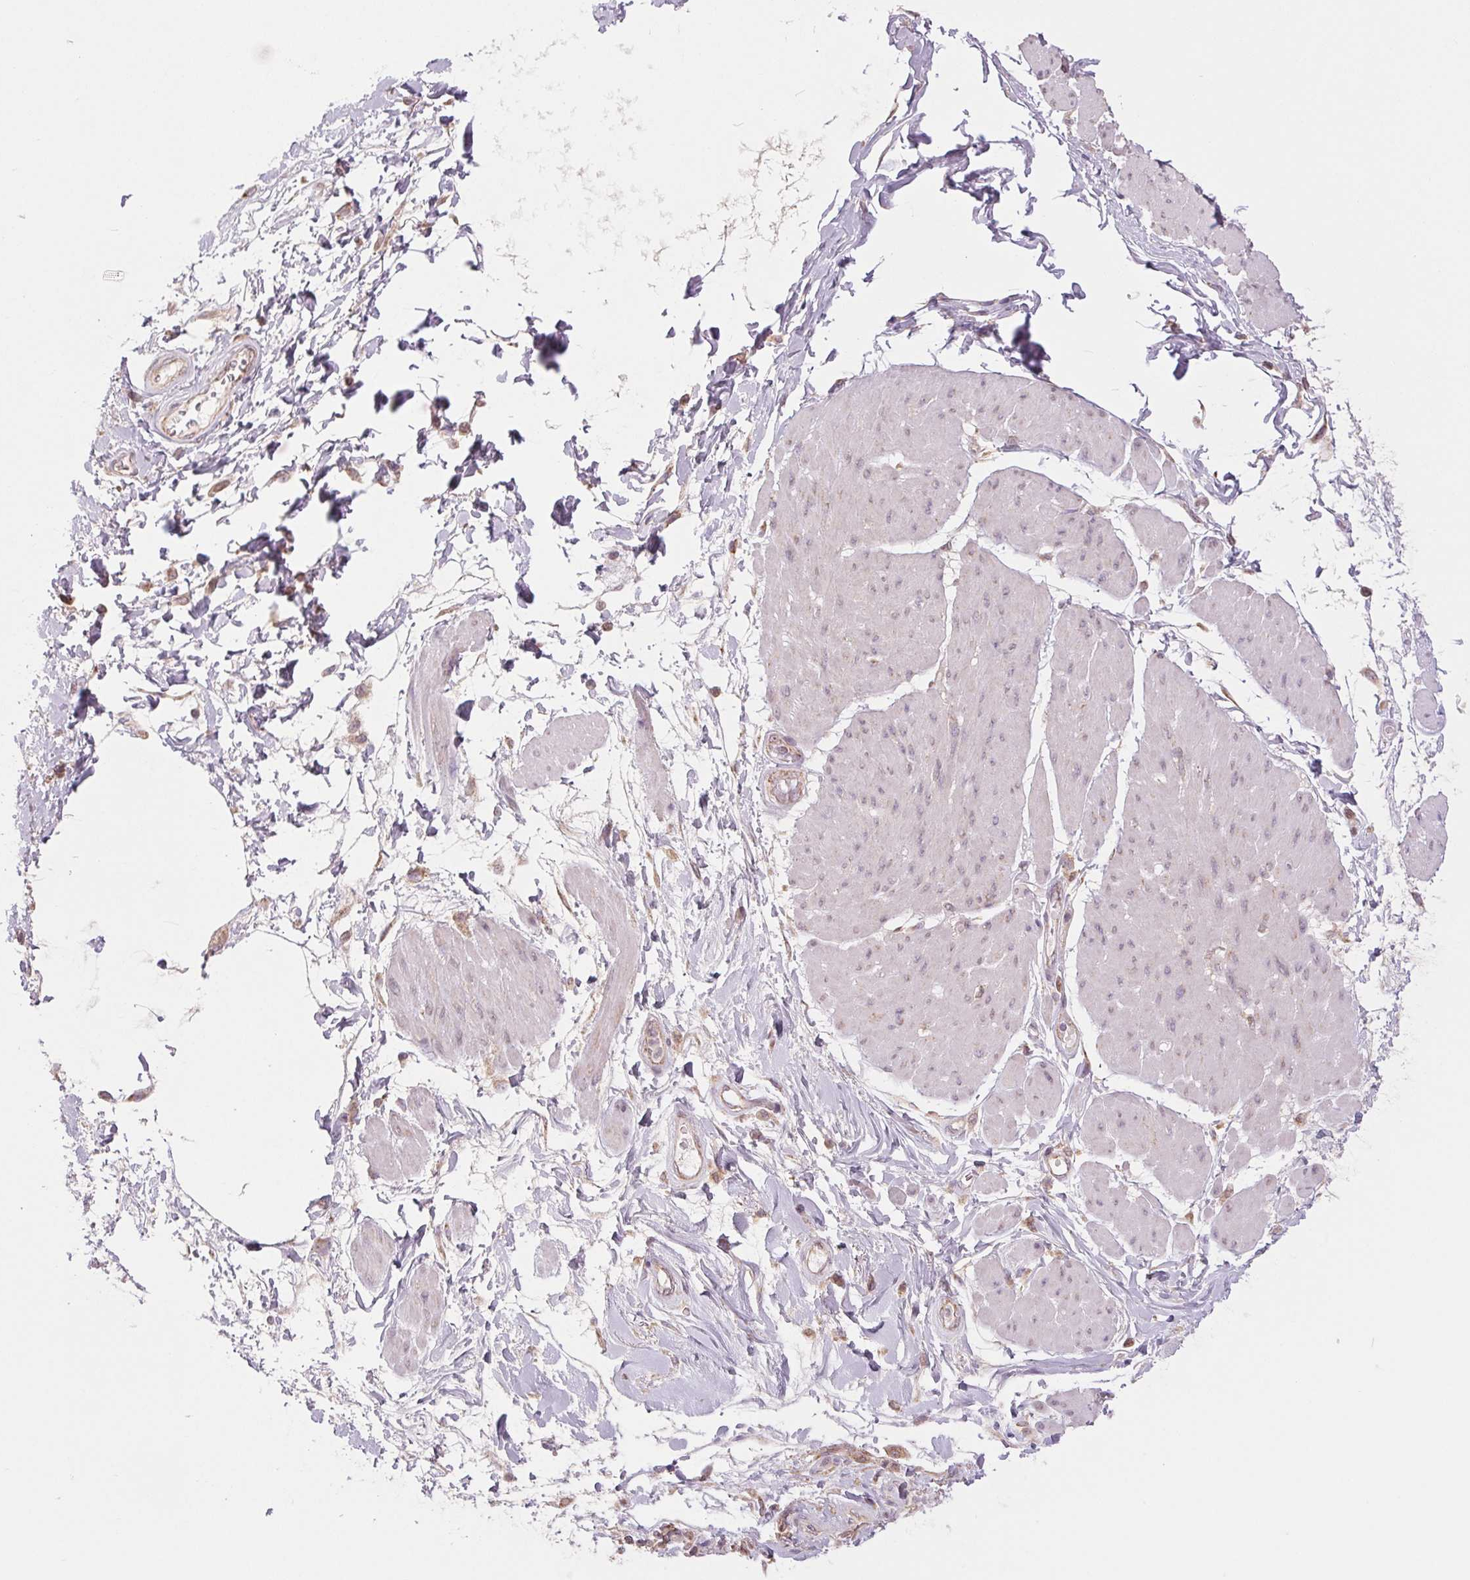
{"staining": {"intensity": "negative", "quantity": "none", "location": "none"}, "tissue": "adipose tissue", "cell_type": "Adipocytes", "image_type": "normal", "snomed": [{"axis": "morphology", "description": "Normal tissue, NOS"}, {"axis": "topography", "description": "Urinary bladder"}, {"axis": "topography", "description": "Peripheral nerve tissue"}], "caption": "This histopathology image is of benign adipose tissue stained with immunohistochemistry (IHC) to label a protein in brown with the nuclei are counter-stained blue. There is no positivity in adipocytes.", "gene": "MAP3K5", "patient": {"sex": "female", "age": 60}}